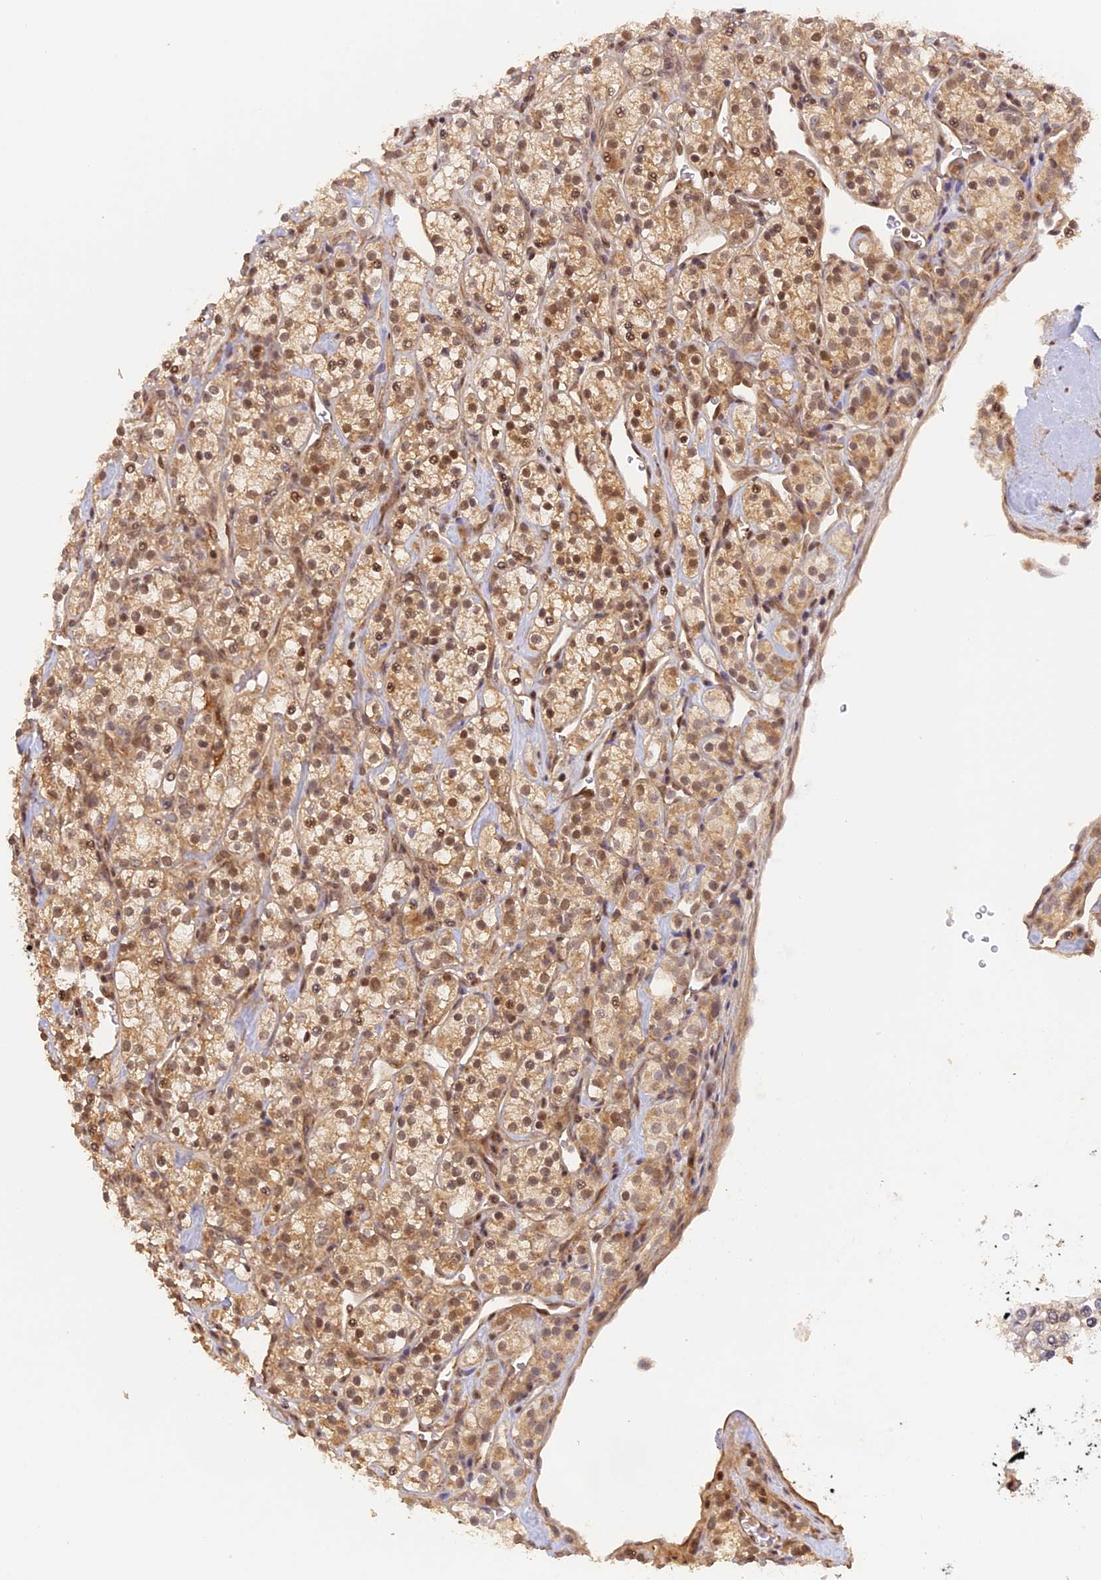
{"staining": {"intensity": "moderate", "quantity": ">75%", "location": "cytoplasmic/membranous,nuclear"}, "tissue": "renal cancer", "cell_type": "Tumor cells", "image_type": "cancer", "snomed": [{"axis": "morphology", "description": "Adenocarcinoma, NOS"}, {"axis": "topography", "description": "Kidney"}], "caption": "An image of adenocarcinoma (renal) stained for a protein shows moderate cytoplasmic/membranous and nuclear brown staining in tumor cells.", "gene": "MYBL2", "patient": {"sex": "male", "age": 77}}